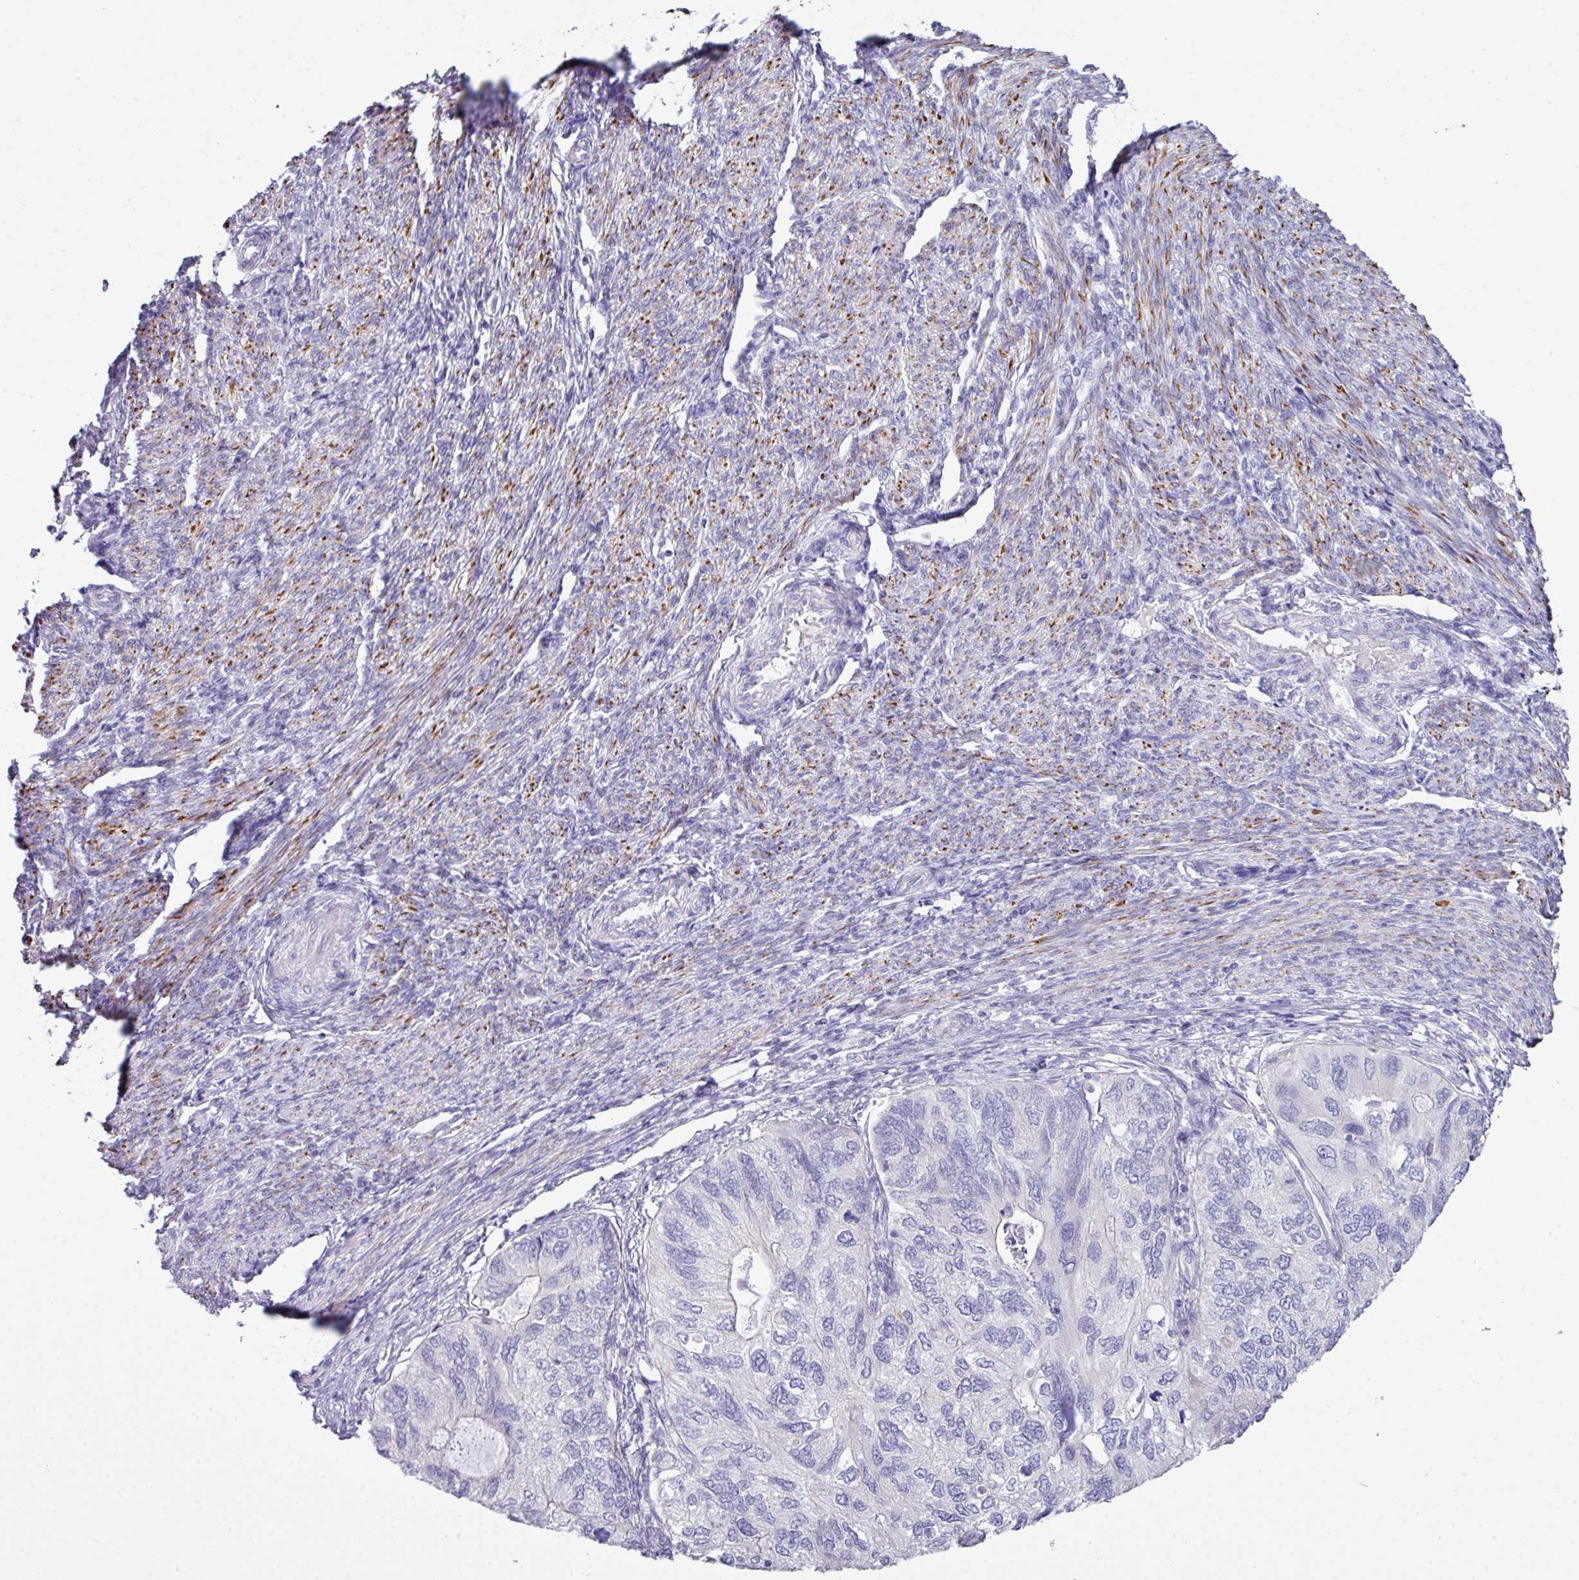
{"staining": {"intensity": "negative", "quantity": "none", "location": "none"}, "tissue": "endometrial cancer", "cell_type": "Tumor cells", "image_type": "cancer", "snomed": [{"axis": "morphology", "description": "Carcinoma, NOS"}, {"axis": "topography", "description": "Uterus"}], "caption": "Protein analysis of endometrial cancer (carcinoma) demonstrates no significant positivity in tumor cells.", "gene": "ABCC5", "patient": {"sex": "female", "age": 76}}